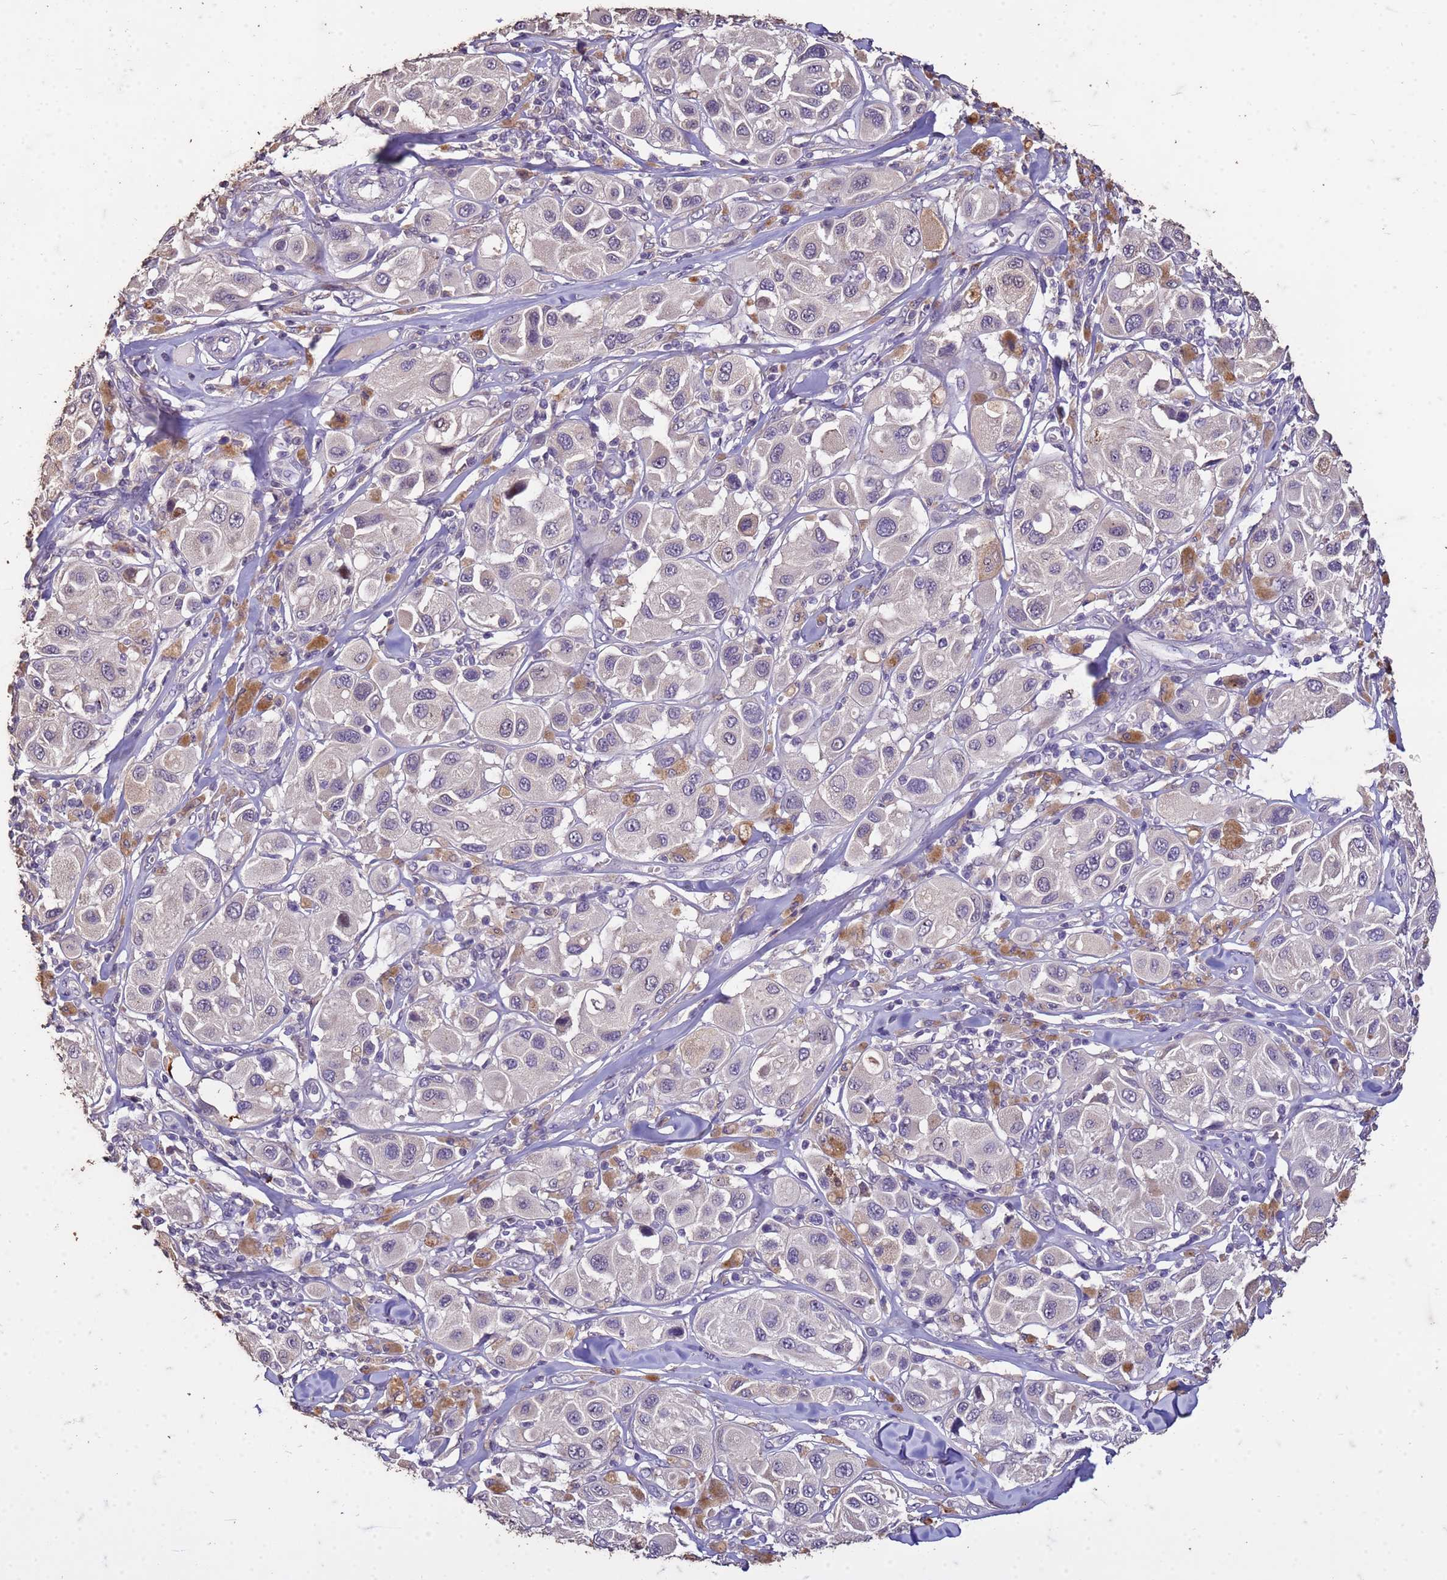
{"staining": {"intensity": "negative", "quantity": "none", "location": "none"}, "tissue": "melanoma", "cell_type": "Tumor cells", "image_type": "cancer", "snomed": [{"axis": "morphology", "description": "Malignant melanoma, Metastatic site"}, {"axis": "topography", "description": "Skin"}], "caption": "Protein analysis of malignant melanoma (metastatic site) shows no significant expression in tumor cells. The staining was performed using DAB to visualize the protein expression in brown, while the nuclei were stained in blue with hematoxylin (Magnification: 20x).", "gene": "FAM184B", "patient": {"sex": "male", "age": 41}}